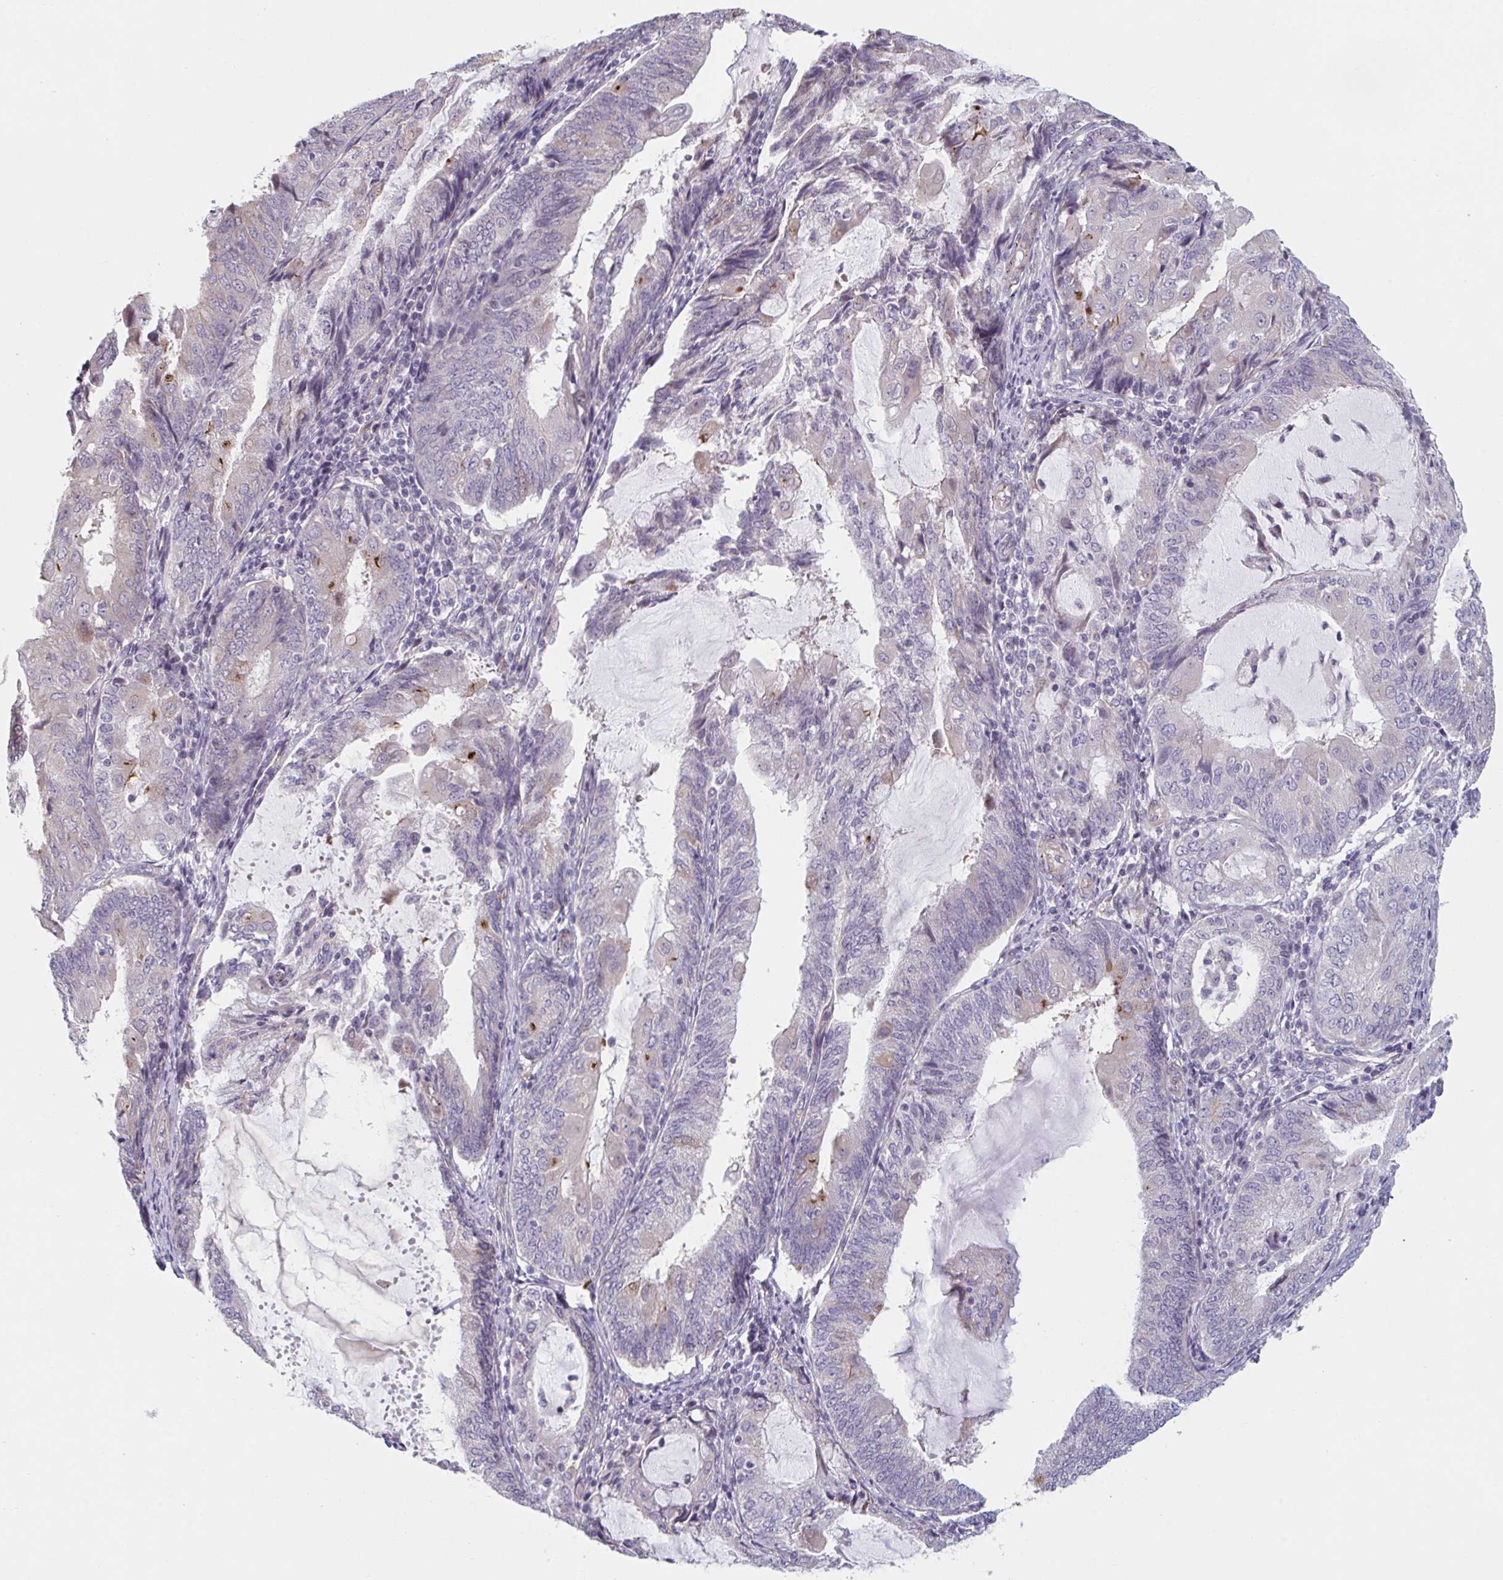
{"staining": {"intensity": "negative", "quantity": "none", "location": "none"}, "tissue": "endometrial cancer", "cell_type": "Tumor cells", "image_type": "cancer", "snomed": [{"axis": "morphology", "description": "Adenocarcinoma, NOS"}, {"axis": "topography", "description": "Endometrium"}], "caption": "High magnification brightfield microscopy of endometrial adenocarcinoma stained with DAB (3,3'-diaminobenzidine) (brown) and counterstained with hematoxylin (blue): tumor cells show no significant staining.", "gene": "TNFSF10", "patient": {"sex": "female", "age": 81}}